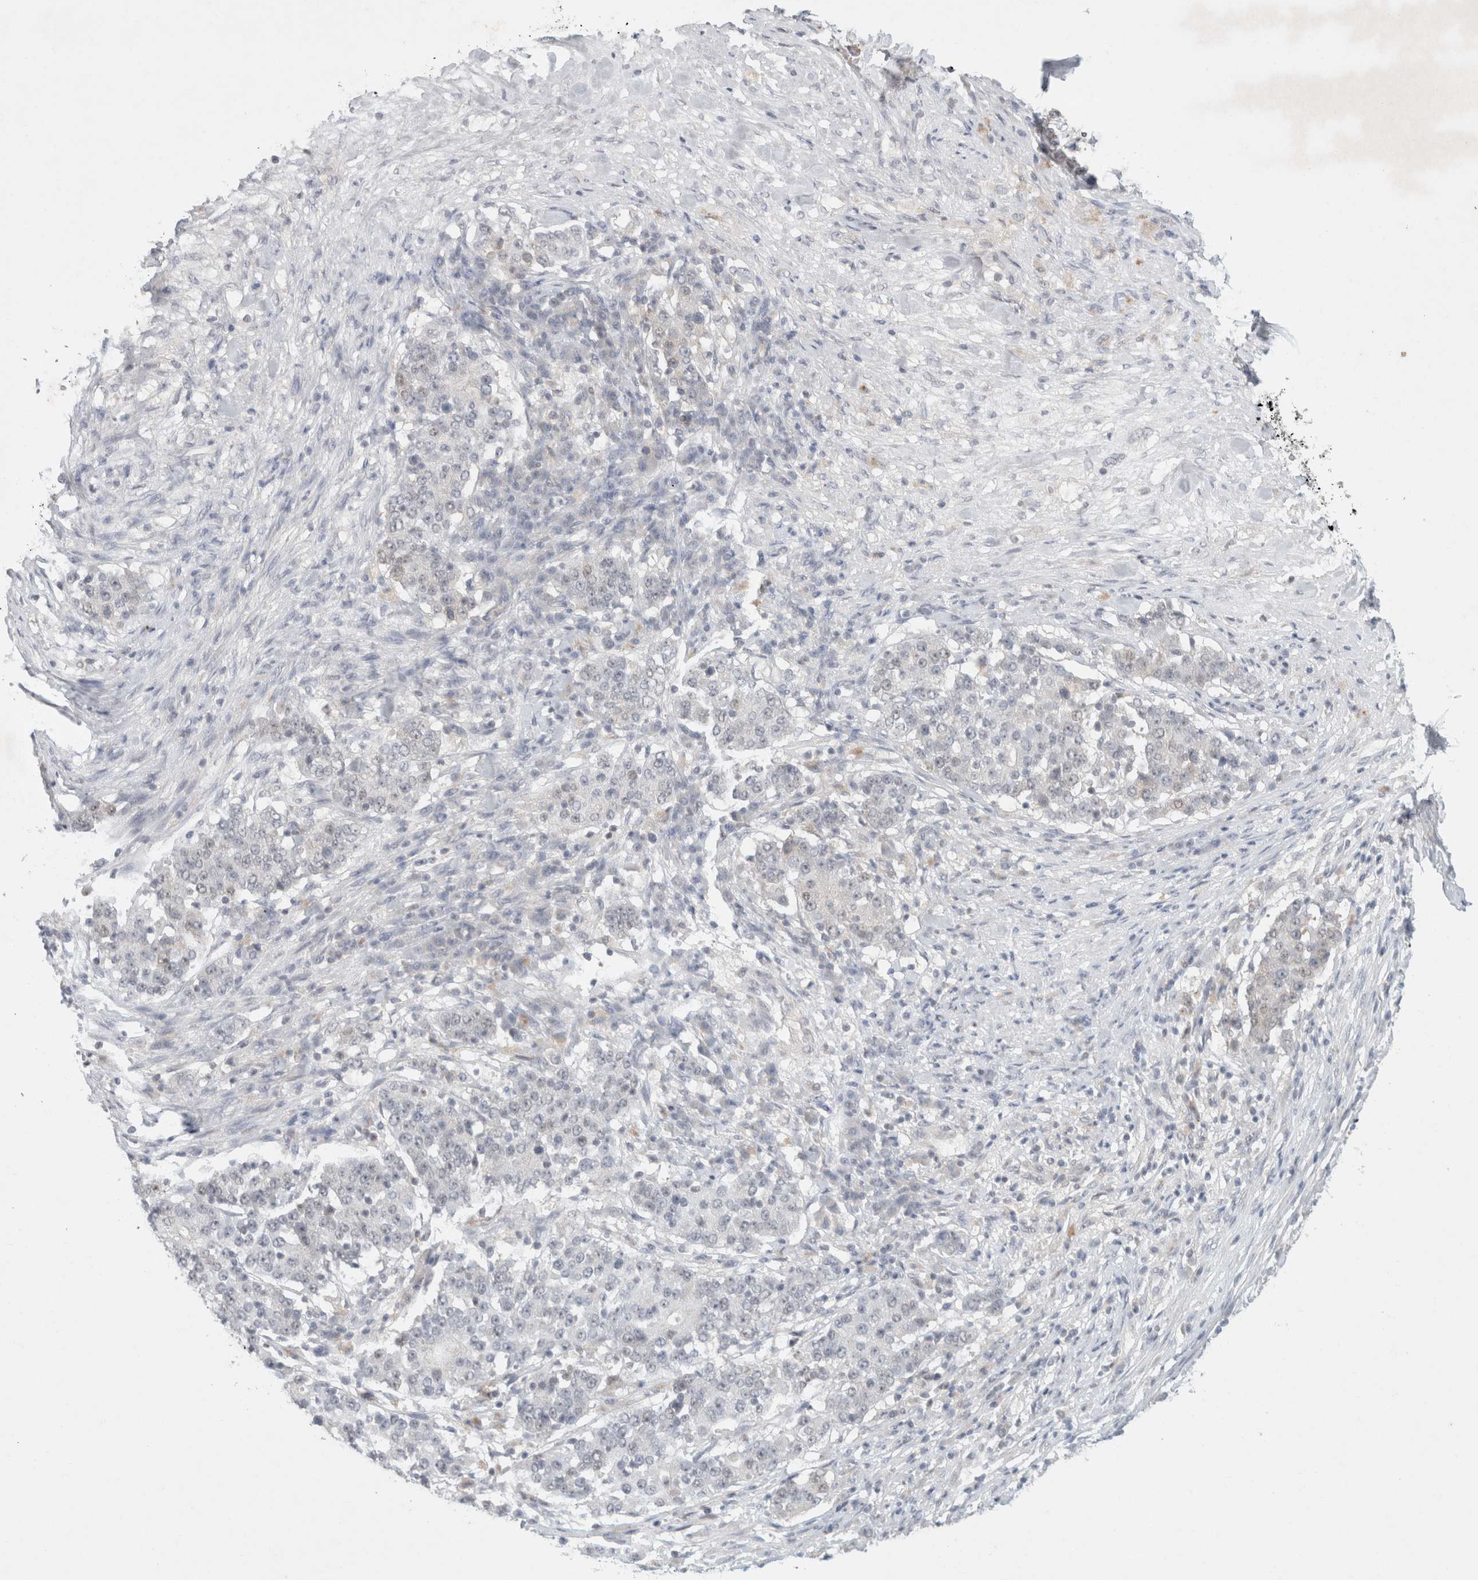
{"staining": {"intensity": "negative", "quantity": "none", "location": "none"}, "tissue": "stomach cancer", "cell_type": "Tumor cells", "image_type": "cancer", "snomed": [{"axis": "morphology", "description": "Adenocarcinoma, NOS"}, {"axis": "topography", "description": "Stomach"}], "caption": "Photomicrograph shows no protein staining in tumor cells of stomach cancer tissue. Nuclei are stained in blue.", "gene": "FBXO42", "patient": {"sex": "male", "age": 59}}